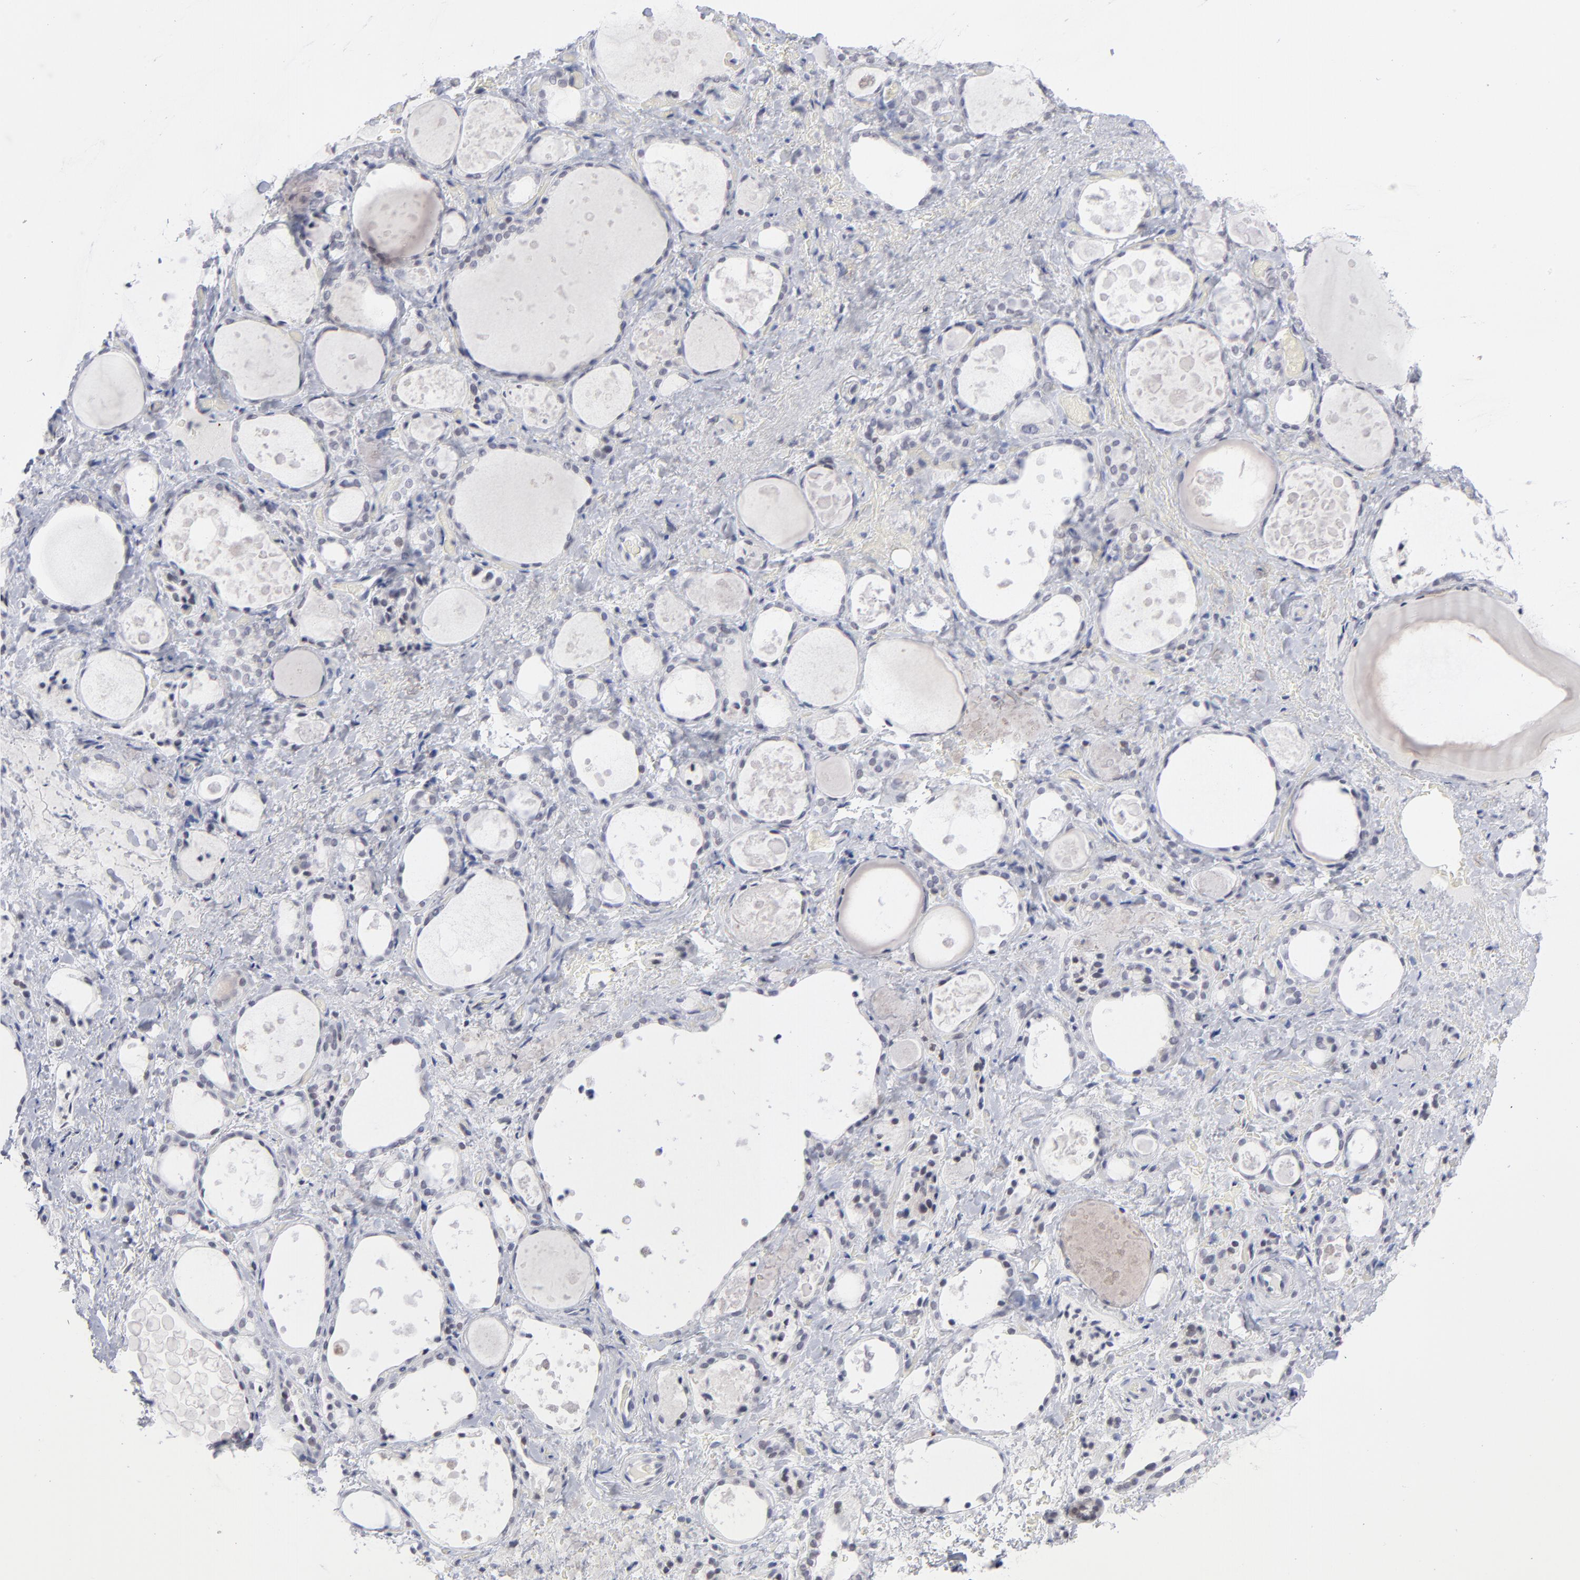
{"staining": {"intensity": "negative", "quantity": "none", "location": "none"}, "tissue": "thyroid gland", "cell_type": "Glandular cells", "image_type": "normal", "snomed": [{"axis": "morphology", "description": "Normal tissue, NOS"}, {"axis": "topography", "description": "Thyroid gland"}], "caption": "IHC image of normal human thyroid gland stained for a protein (brown), which shows no positivity in glandular cells.", "gene": "CCR2", "patient": {"sex": "female", "age": 75}}